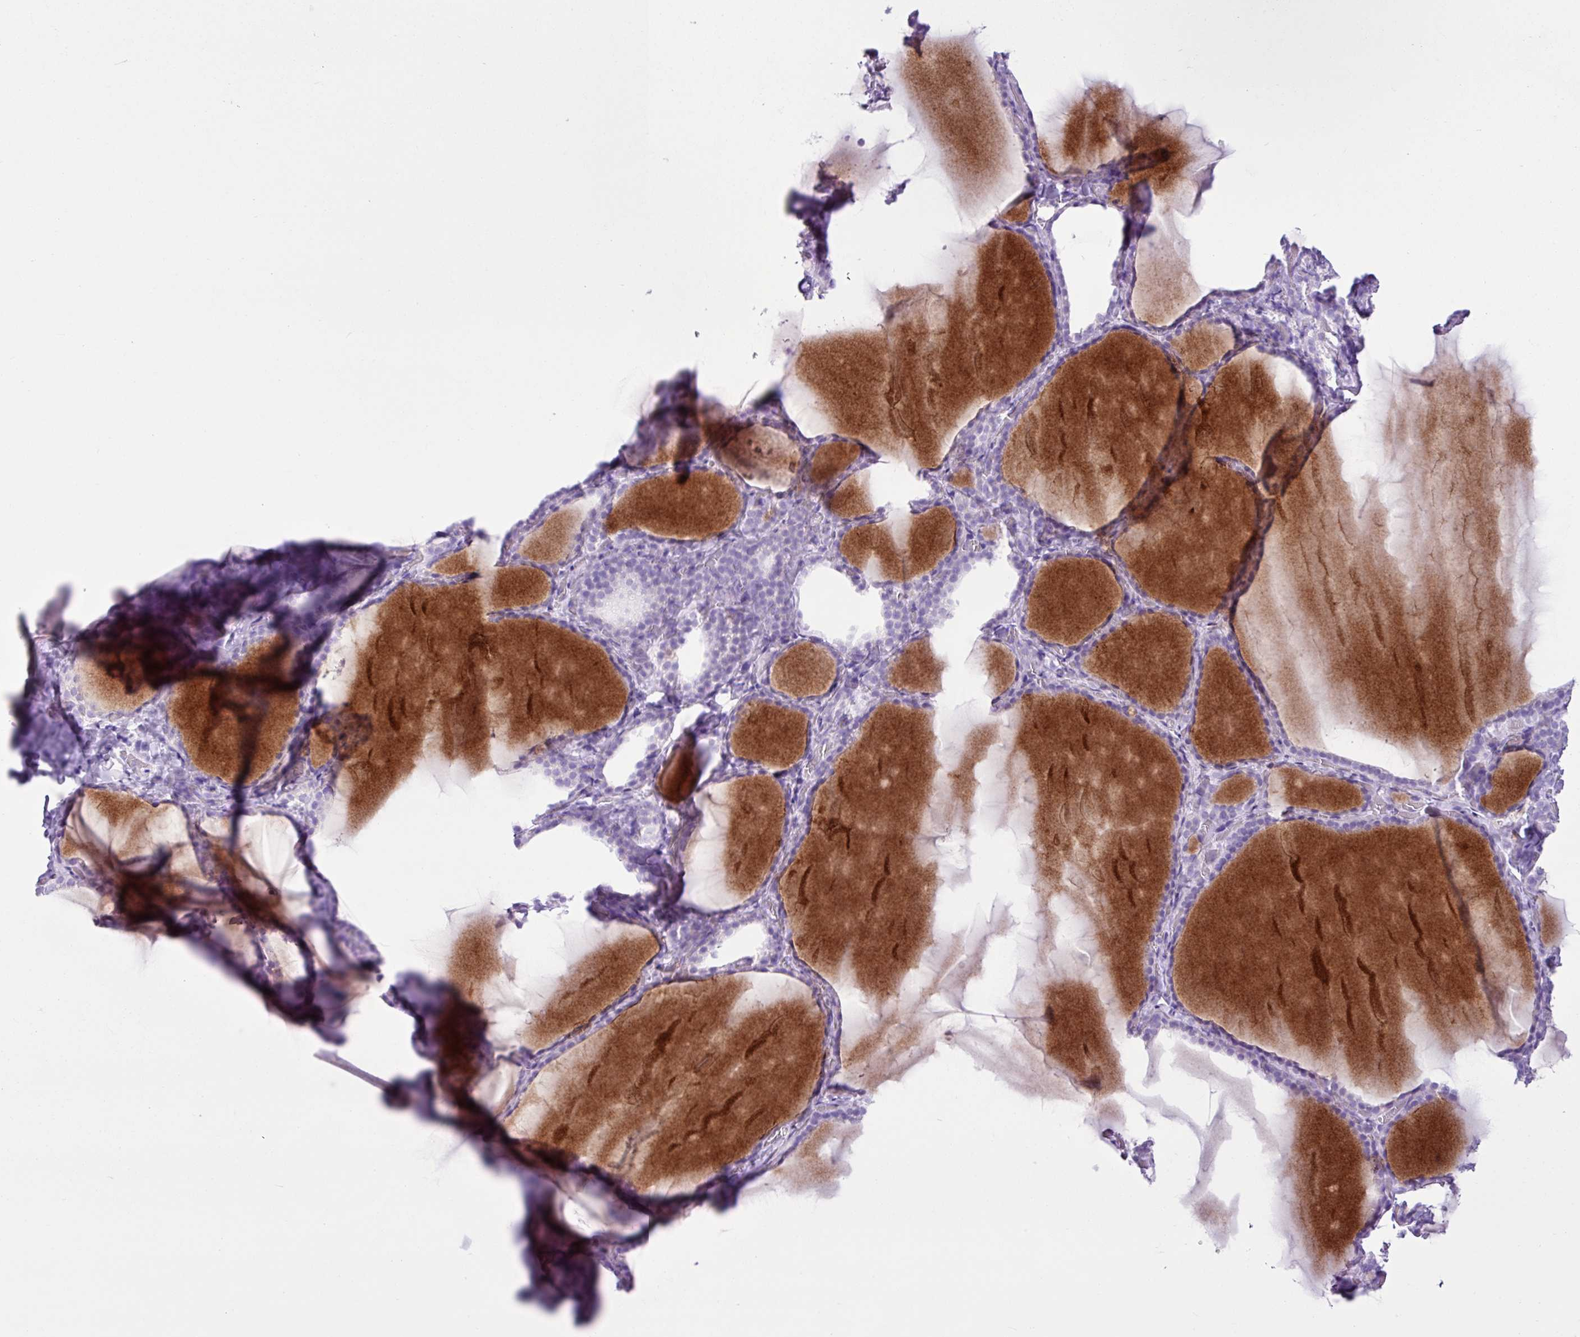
{"staining": {"intensity": "negative", "quantity": "none", "location": "none"}, "tissue": "thyroid gland", "cell_type": "Glandular cells", "image_type": "normal", "snomed": [{"axis": "morphology", "description": "Normal tissue, NOS"}, {"axis": "topography", "description": "Thyroid gland"}], "caption": "A photomicrograph of human thyroid gland is negative for staining in glandular cells. Brightfield microscopy of IHC stained with DAB (3,3'-diaminobenzidine) (brown) and hematoxylin (blue), captured at high magnification.", "gene": "PGR", "patient": {"sex": "female", "age": 22}}